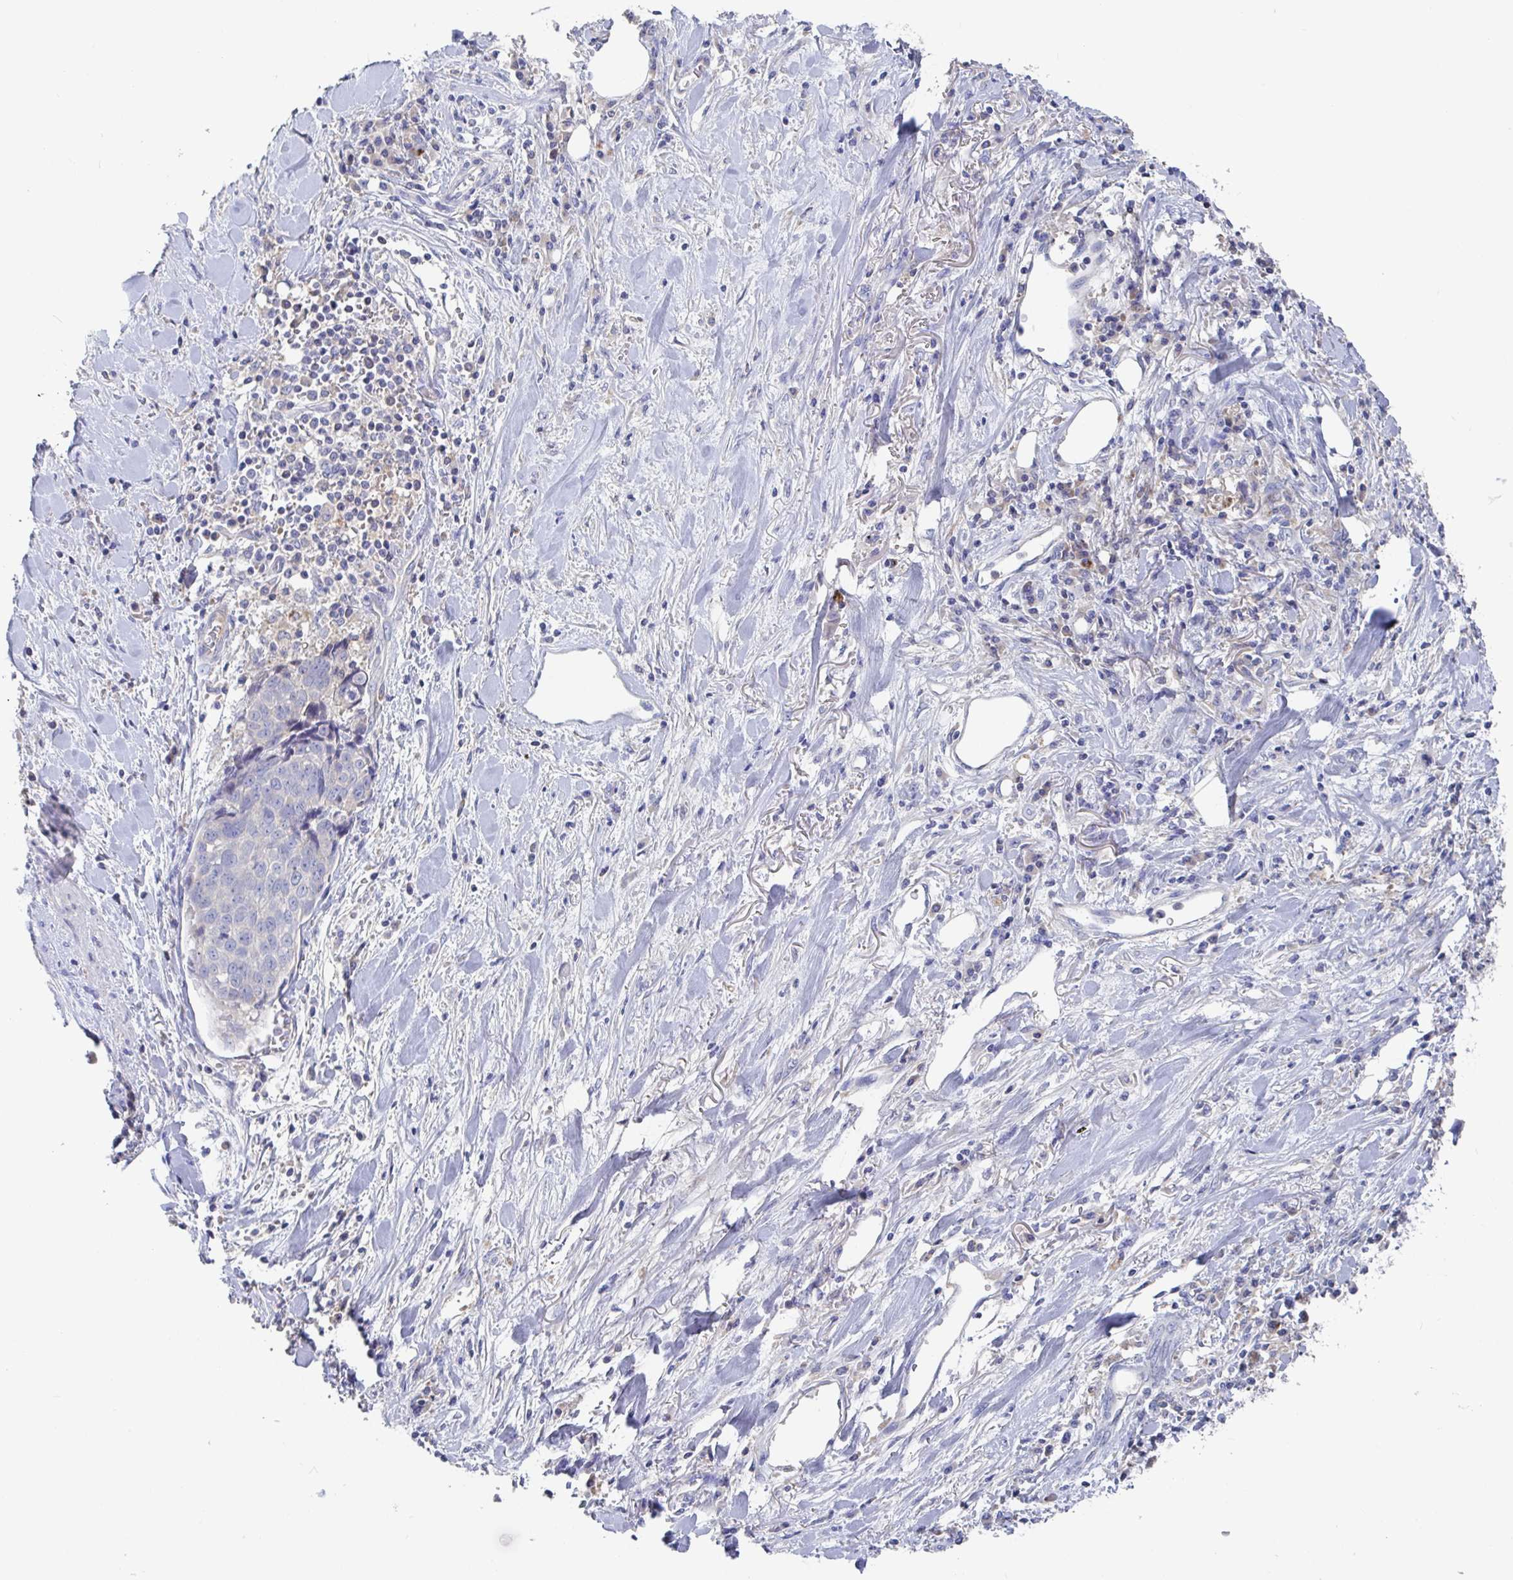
{"staining": {"intensity": "negative", "quantity": "none", "location": "none"}, "tissue": "lung cancer", "cell_type": "Tumor cells", "image_type": "cancer", "snomed": [{"axis": "morphology", "description": "Squamous cell carcinoma, NOS"}, {"axis": "topography", "description": "Lymph node"}, {"axis": "topography", "description": "Lung"}], "caption": "Tumor cells are negative for brown protein staining in squamous cell carcinoma (lung).", "gene": "GPR148", "patient": {"sex": "male", "age": 61}}